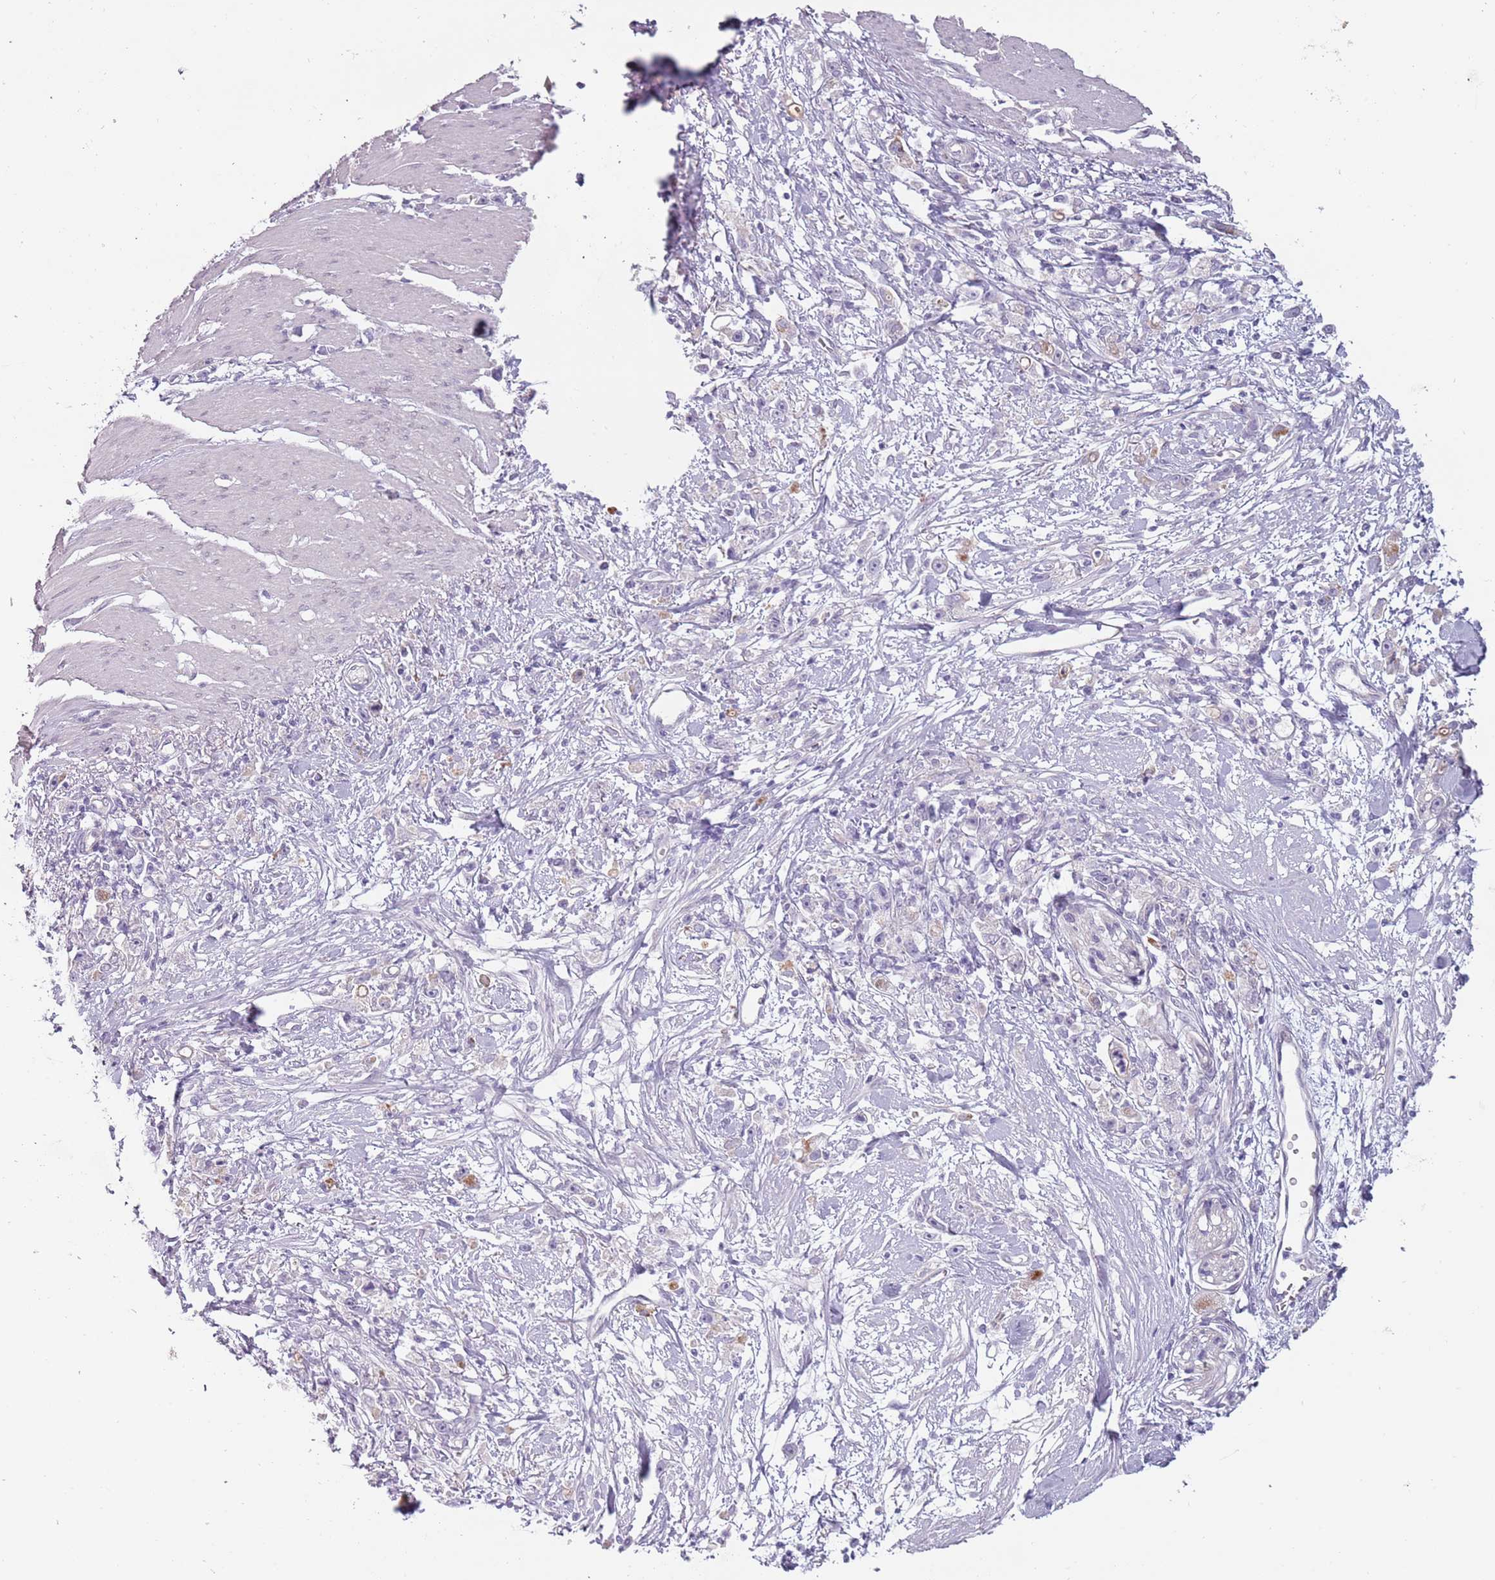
{"staining": {"intensity": "negative", "quantity": "none", "location": "none"}, "tissue": "stomach cancer", "cell_type": "Tumor cells", "image_type": "cancer", "snomed": [{"axis": "morphology", "description": "Adenocarcinoma, NOS"}, {"axis": "topography", "description": "Stomach"}], "caption": "Protein analysis of stomach cancer shows no significant positivity in tumor cells.", "gene": "RFX2", "patient": {"sex": "female", "age": 59}}